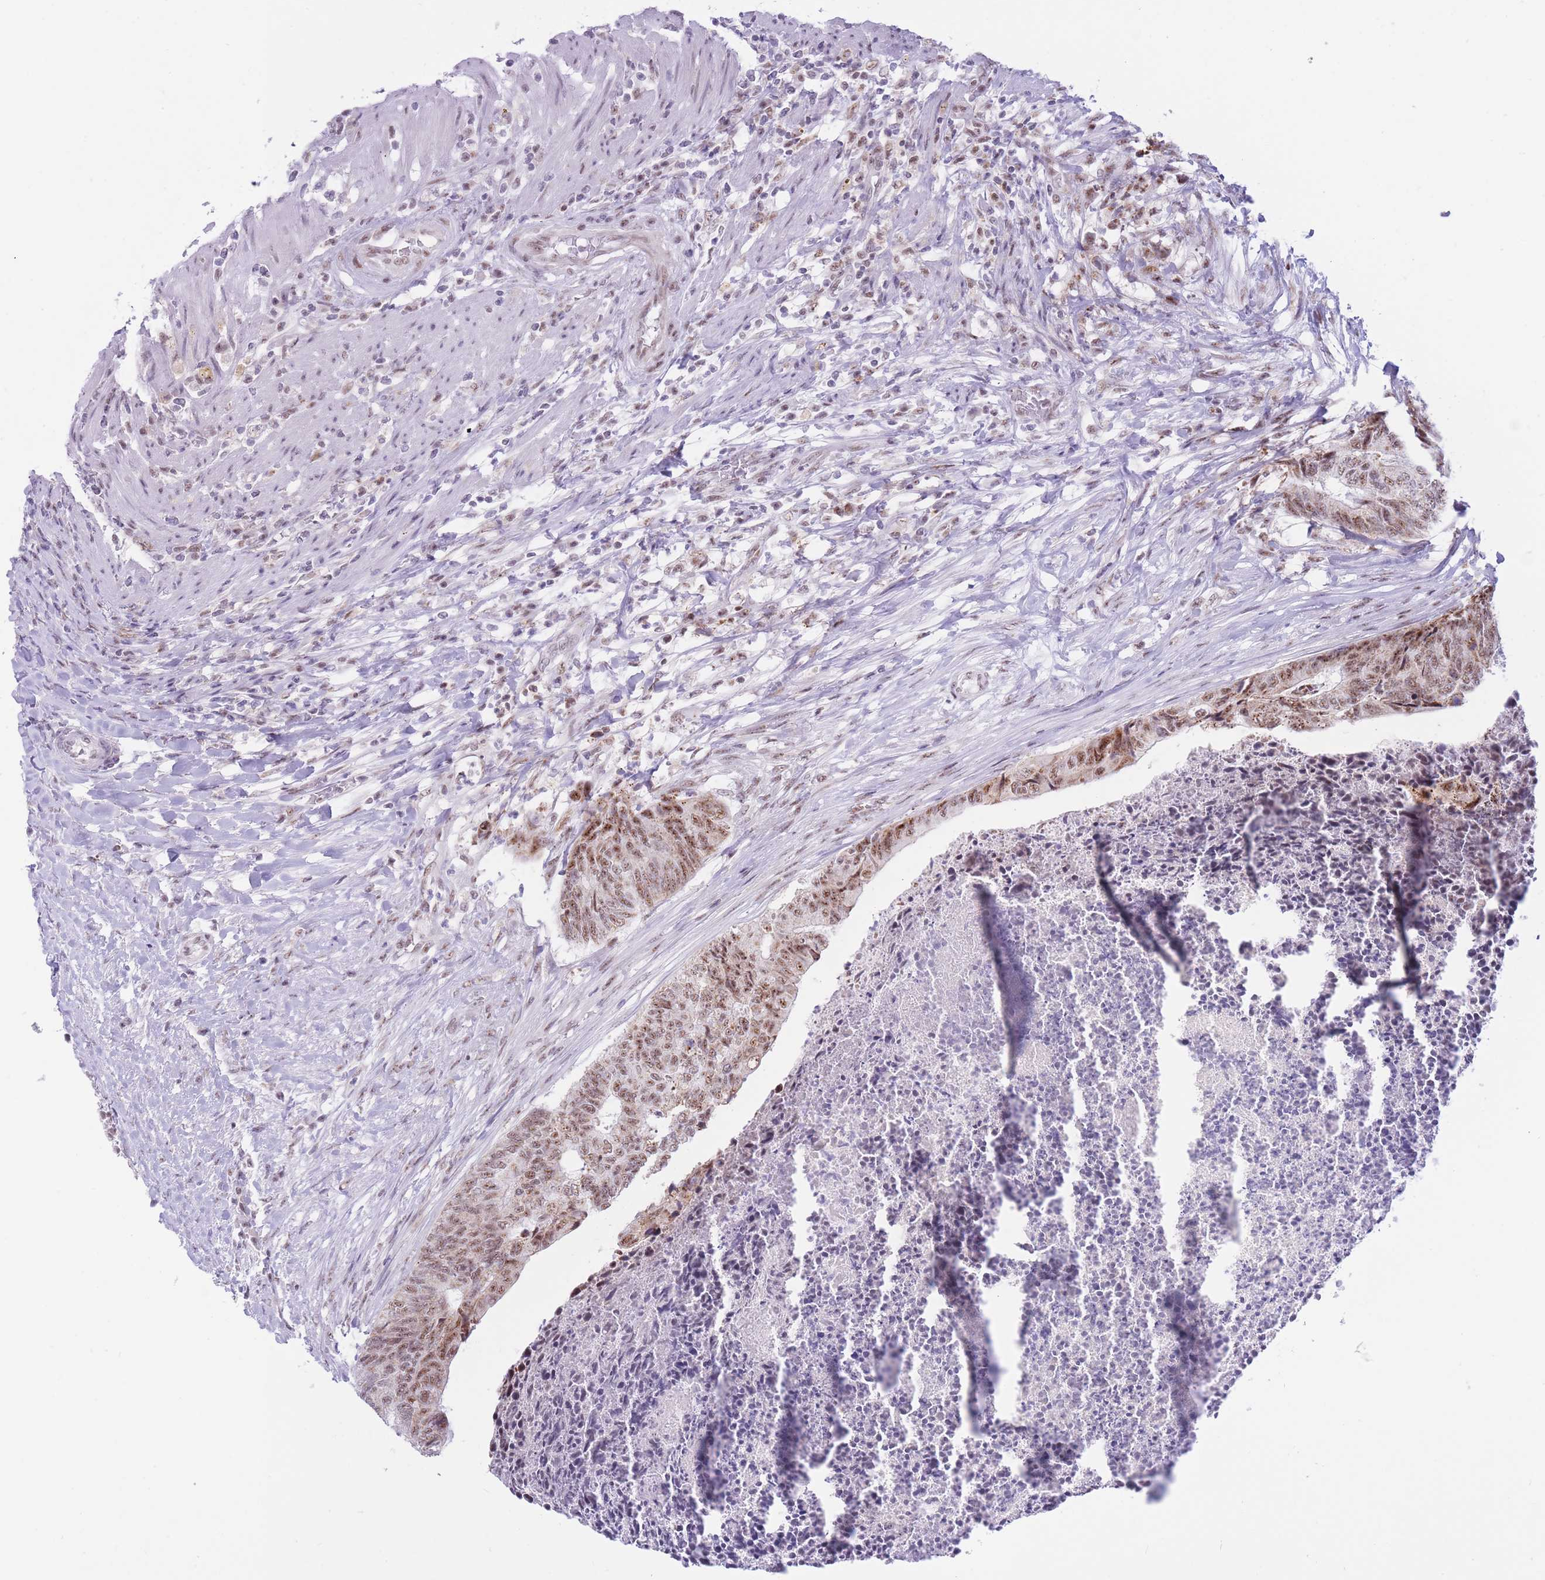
{"staining": {"intensity": "moderate", "quantity": ">75%", "location": "cytoplasmic/membranous,nuclear"}, "tissue": "colorectal cancer", "cell_type": "Tumor cells", "image_type": "cancer", "snomed": [{"axis": "morphology", "description": "Adenocarcinoma, NOS"}, {"axis": "topography", "description": "Colon"}], "caption": "This histopathology image exhibits immunohistochemistry (IHC) staining of colorectal cancer (adenocarcinoma), with medium moderate cytoplasmic/membranous and nuclear expression in about >75% of tumor cells.", "gene": "CYP2B6", "patient": {"sex": "female", "age": 67}}